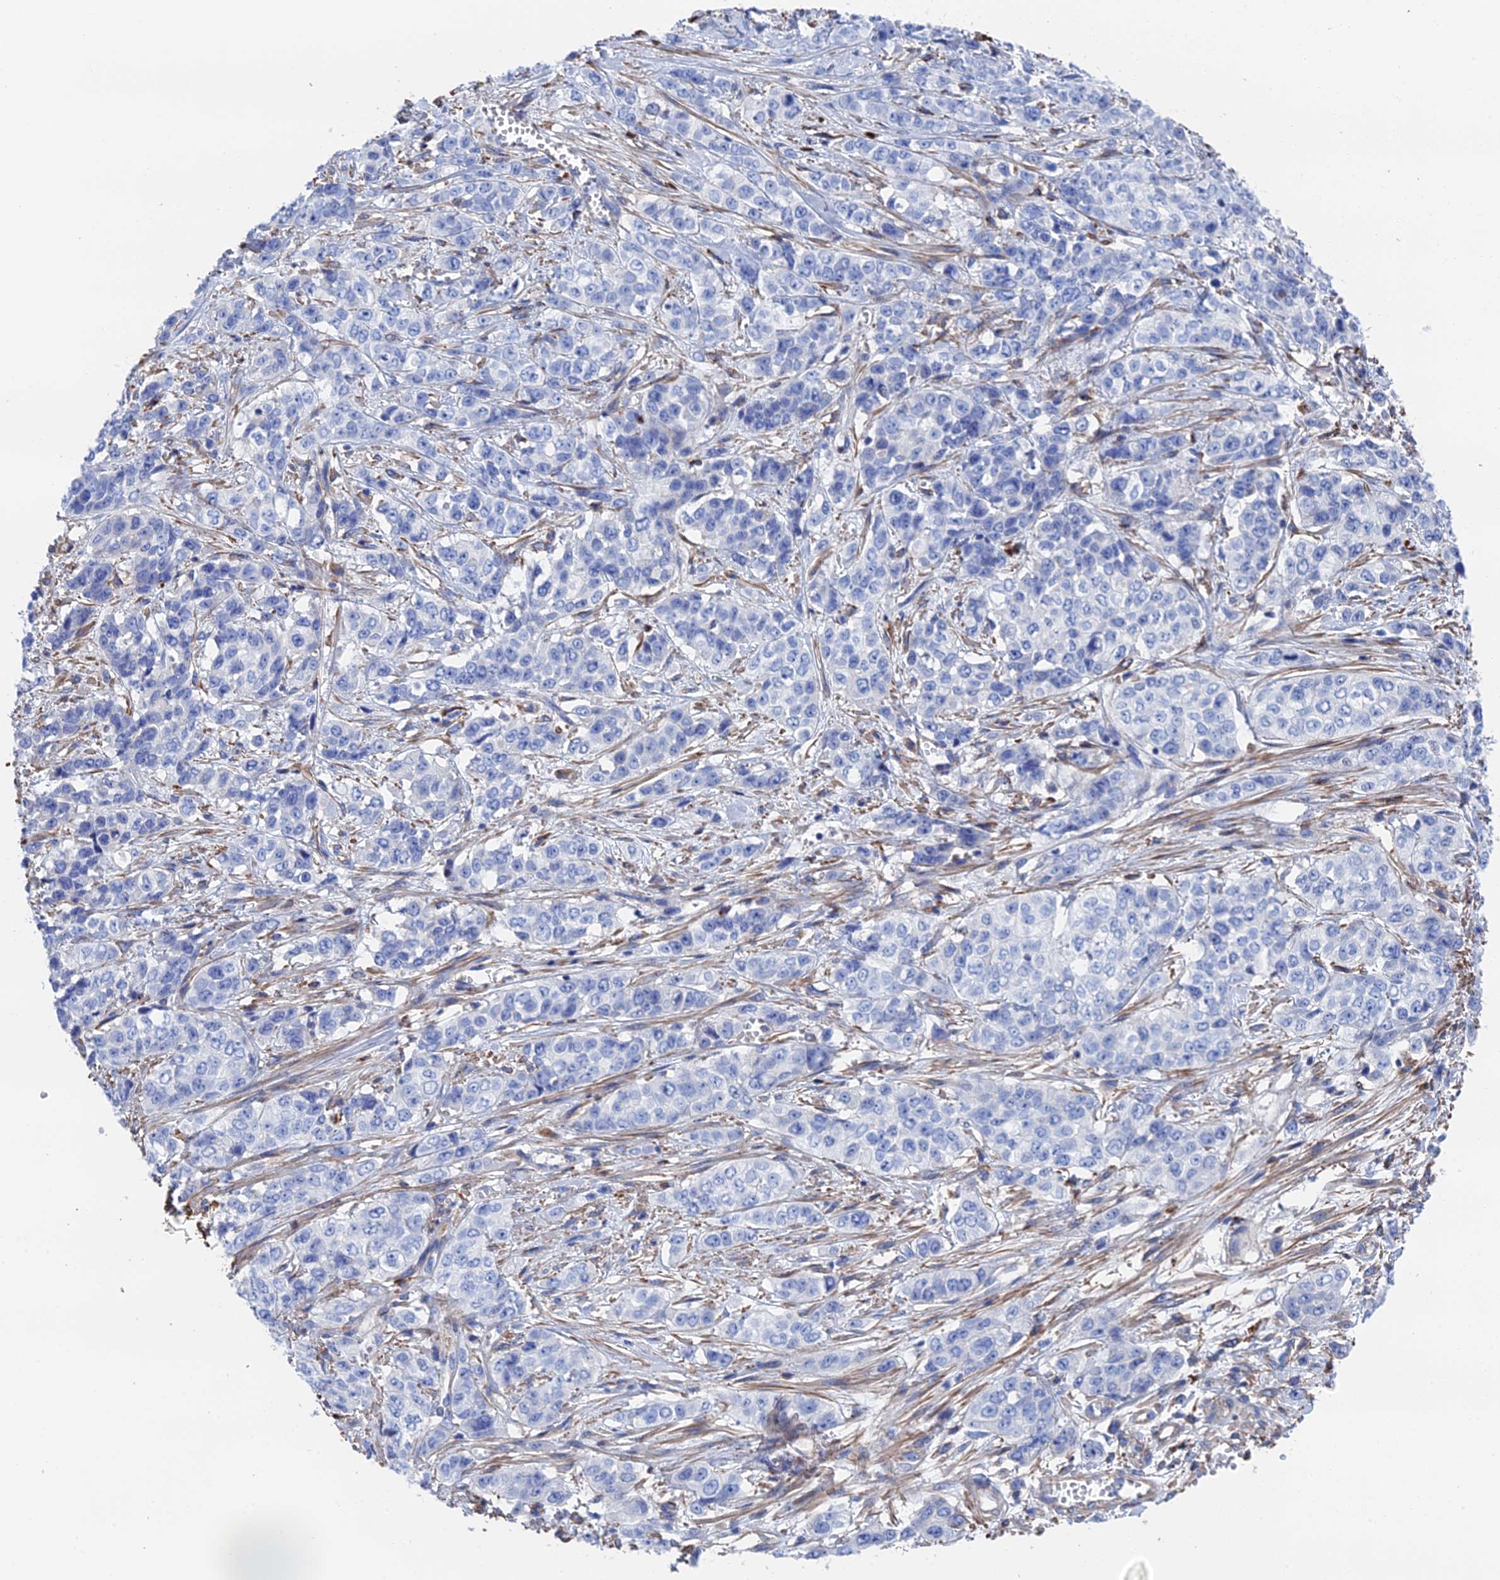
{"staining": {"intensity": "negative", "quantity": "none", "location": "none"}, "tissue": "stomach cancer", "cell_type": "Tumor cells", "image_type": "cancer", "snomed": [{"axis": "morphology", "description": "Adenocarcinoma, NOS"}, {"axis": "topography", "description": "Stomach, upper"}], "caption": "This is an IHC image of stomach cancer. There is no staining in tumor cells.", "gene": "STRA6", "patient": {"sex": "male", "age": 62}}